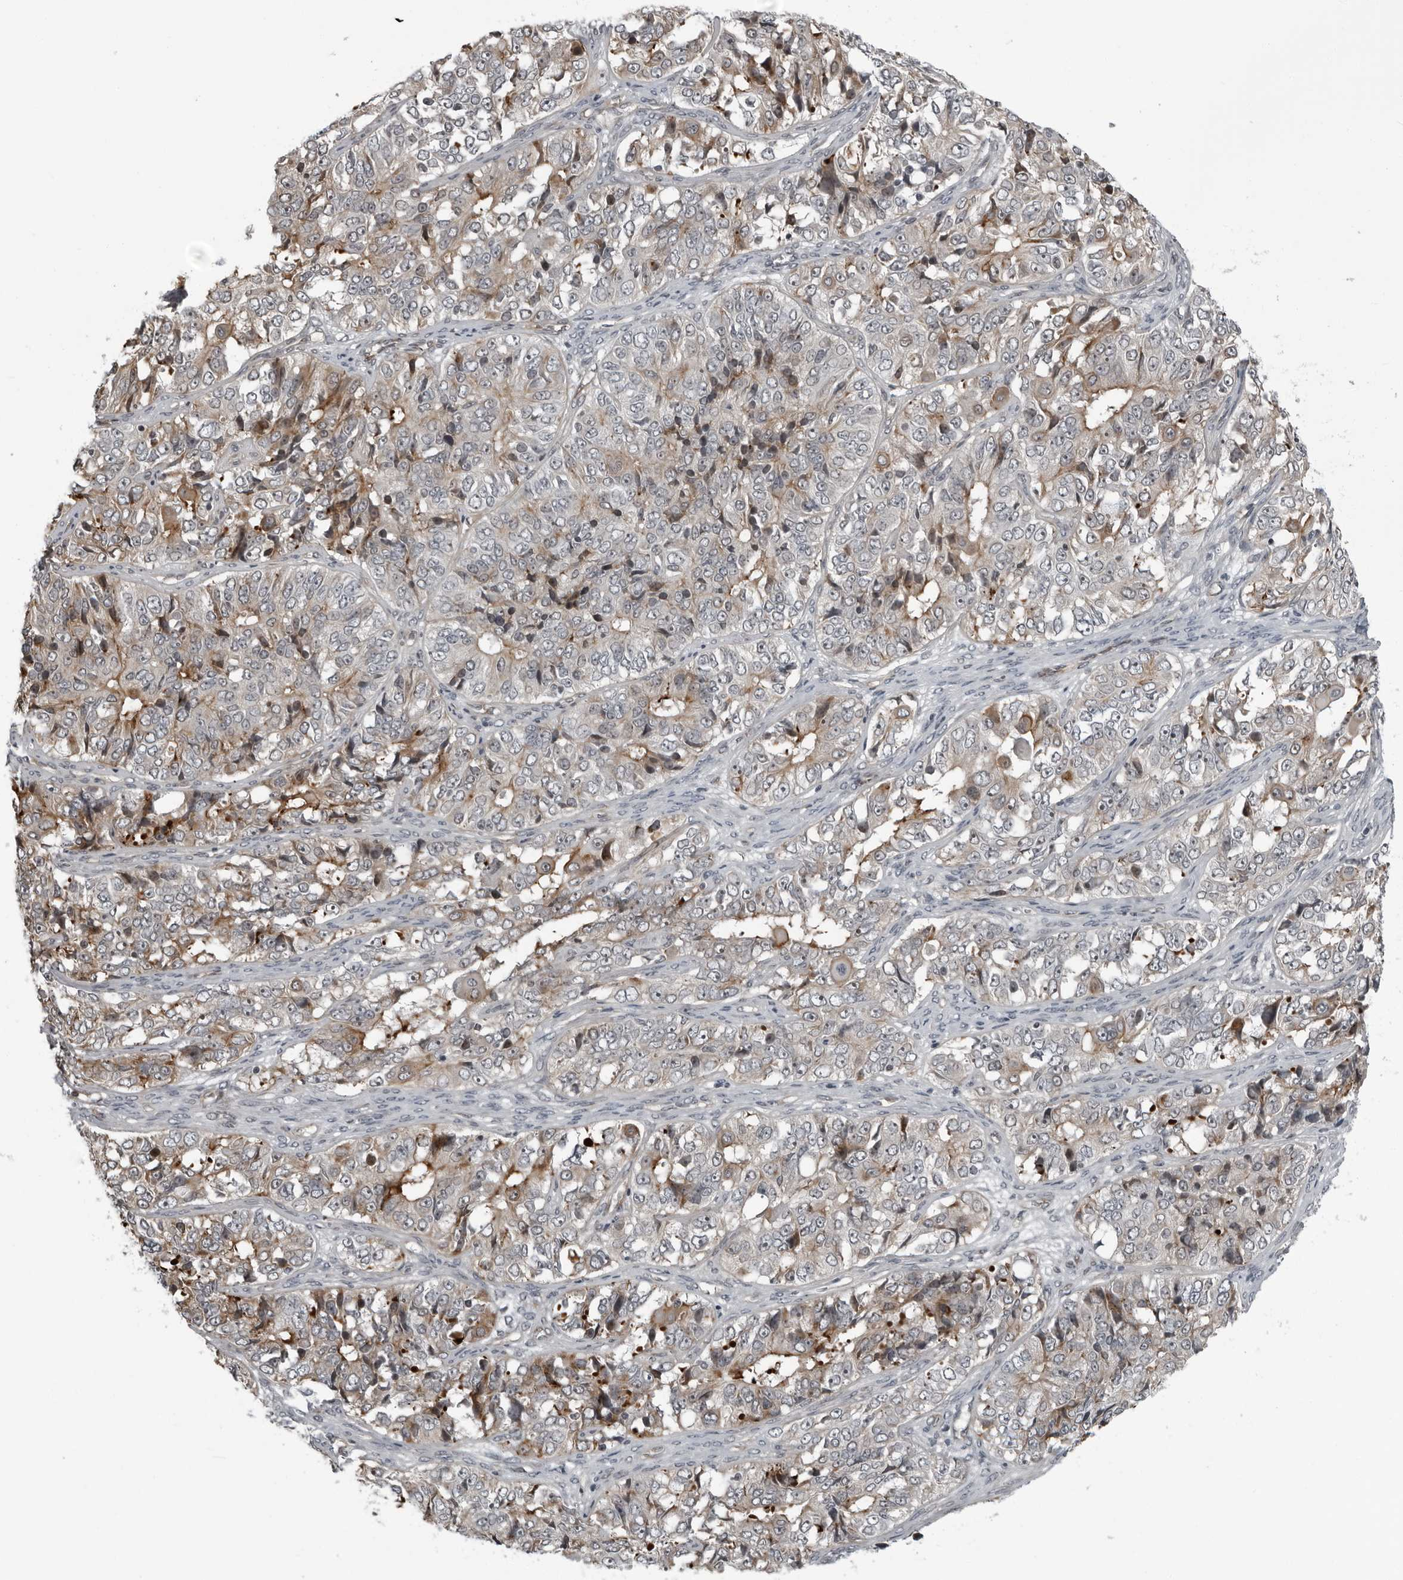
{"staining": {"intensity": "weak", "quantity": "25%-75%", "location": "cytoplasmic/membranous"}, "tissue": "ovarian cancer", "cell_type": "Tumor cells", "image_type": "cancer", "snomed": [{"axis": "morphology", "description": "Carcinoma, endometroid"}, {"axis": "topography", "description": "Ovary"}], "caption": "This is a photomicrograph of immunohistochemistry staining of ovarian cancer (endometroid carcinoma), which shows weak expression in the cytoplasmic/membranous of tumor cells.", "gene": "FAM102B", "patient": {"sex": "female", "age": 51}}